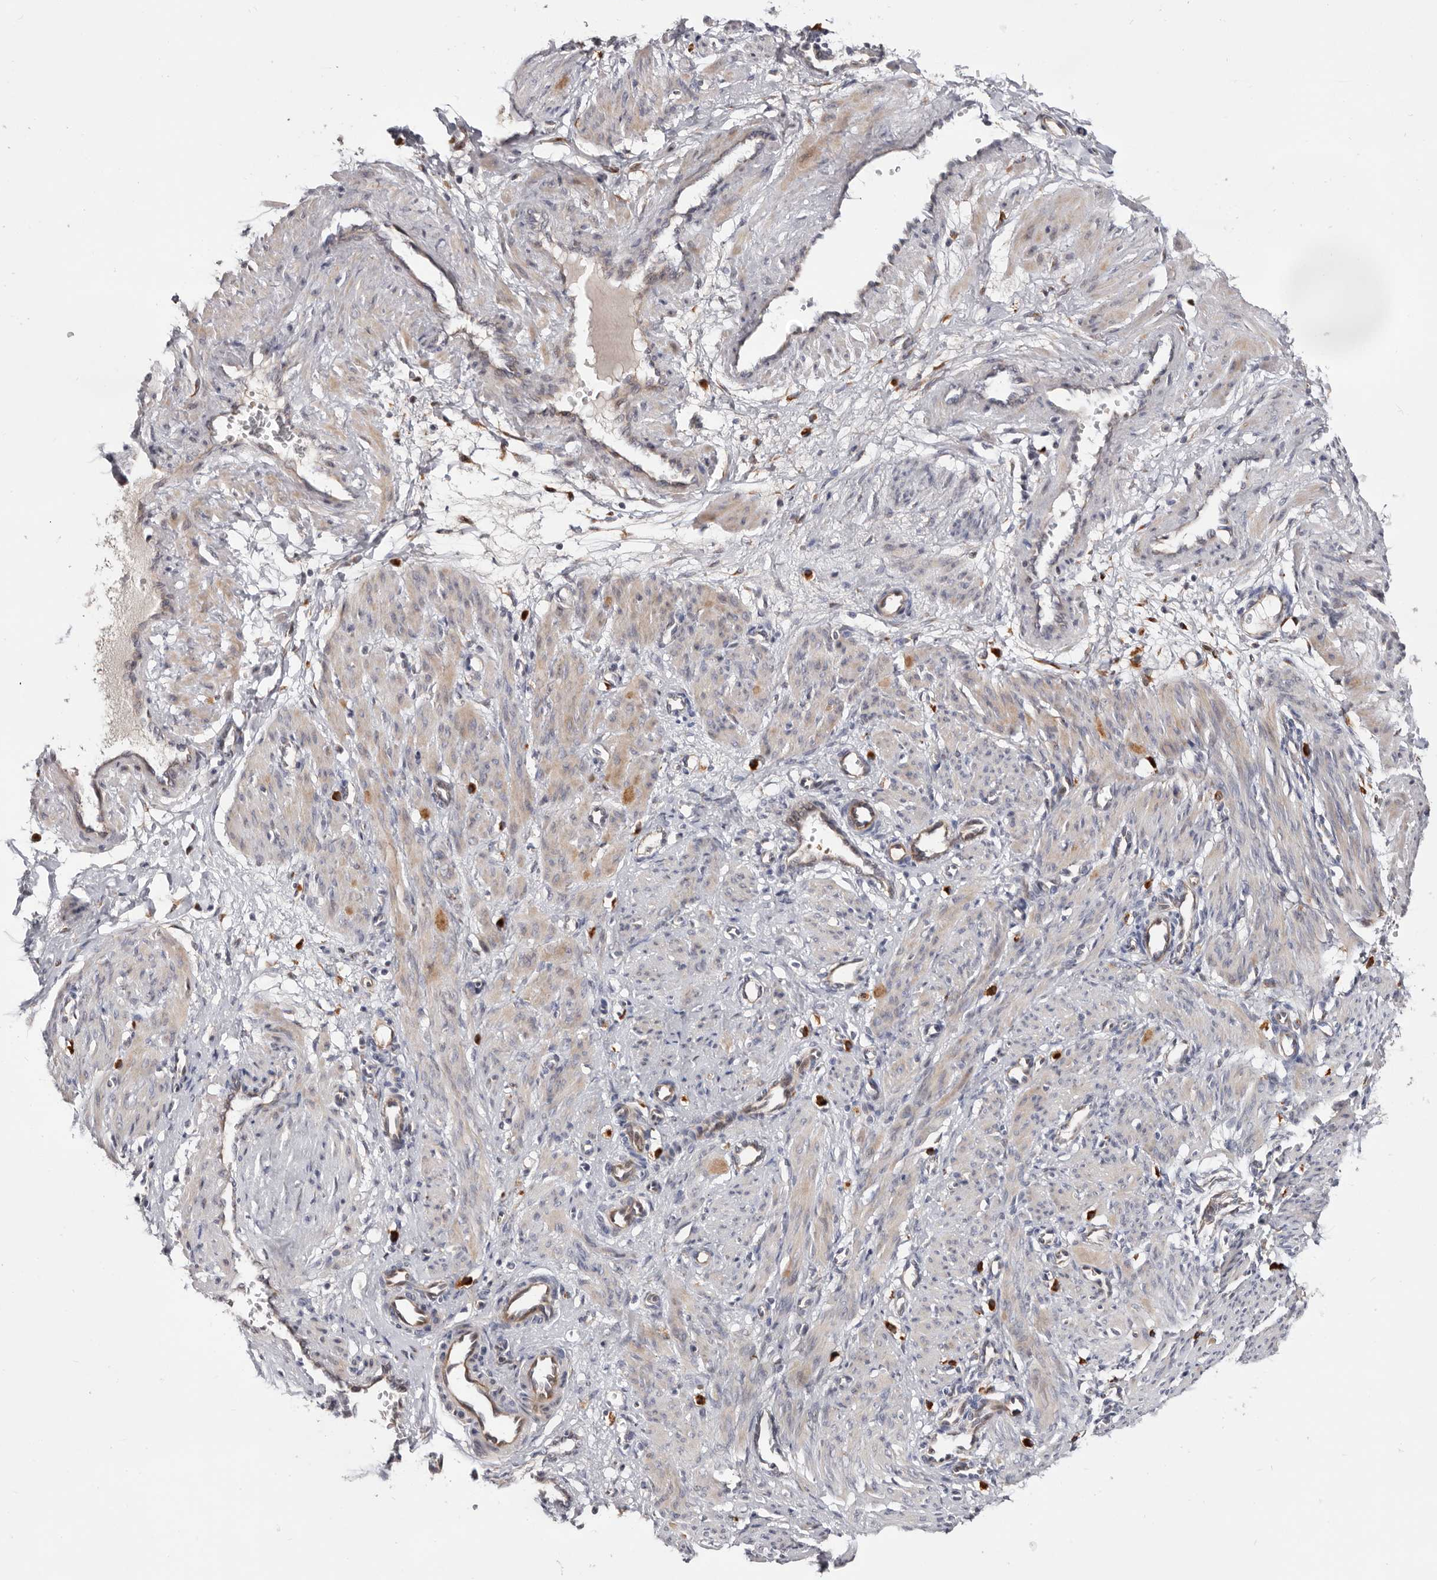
{"staining": {"intensity": "weak", "quantity": "25%-75%", "location": "cytoplasmic/membranous"}, "tissue": "smooth muscle", "cell_type": "Smooth muscle cells", "image_type": "normal", "snomed": [{"axis": "morphology", "description": "Normal tissue, NOS"}, {"axis": "topography", "description": "Endometrium"}], "caption": "DAB immunohistochemical staining of normal human smooth muscle displays weak cytoplasmic/membranous protein expression in about 25%-75% of smooth muscle cells.", "gene": "USH1C", "patient": {"sex": "female", "age": 33}}